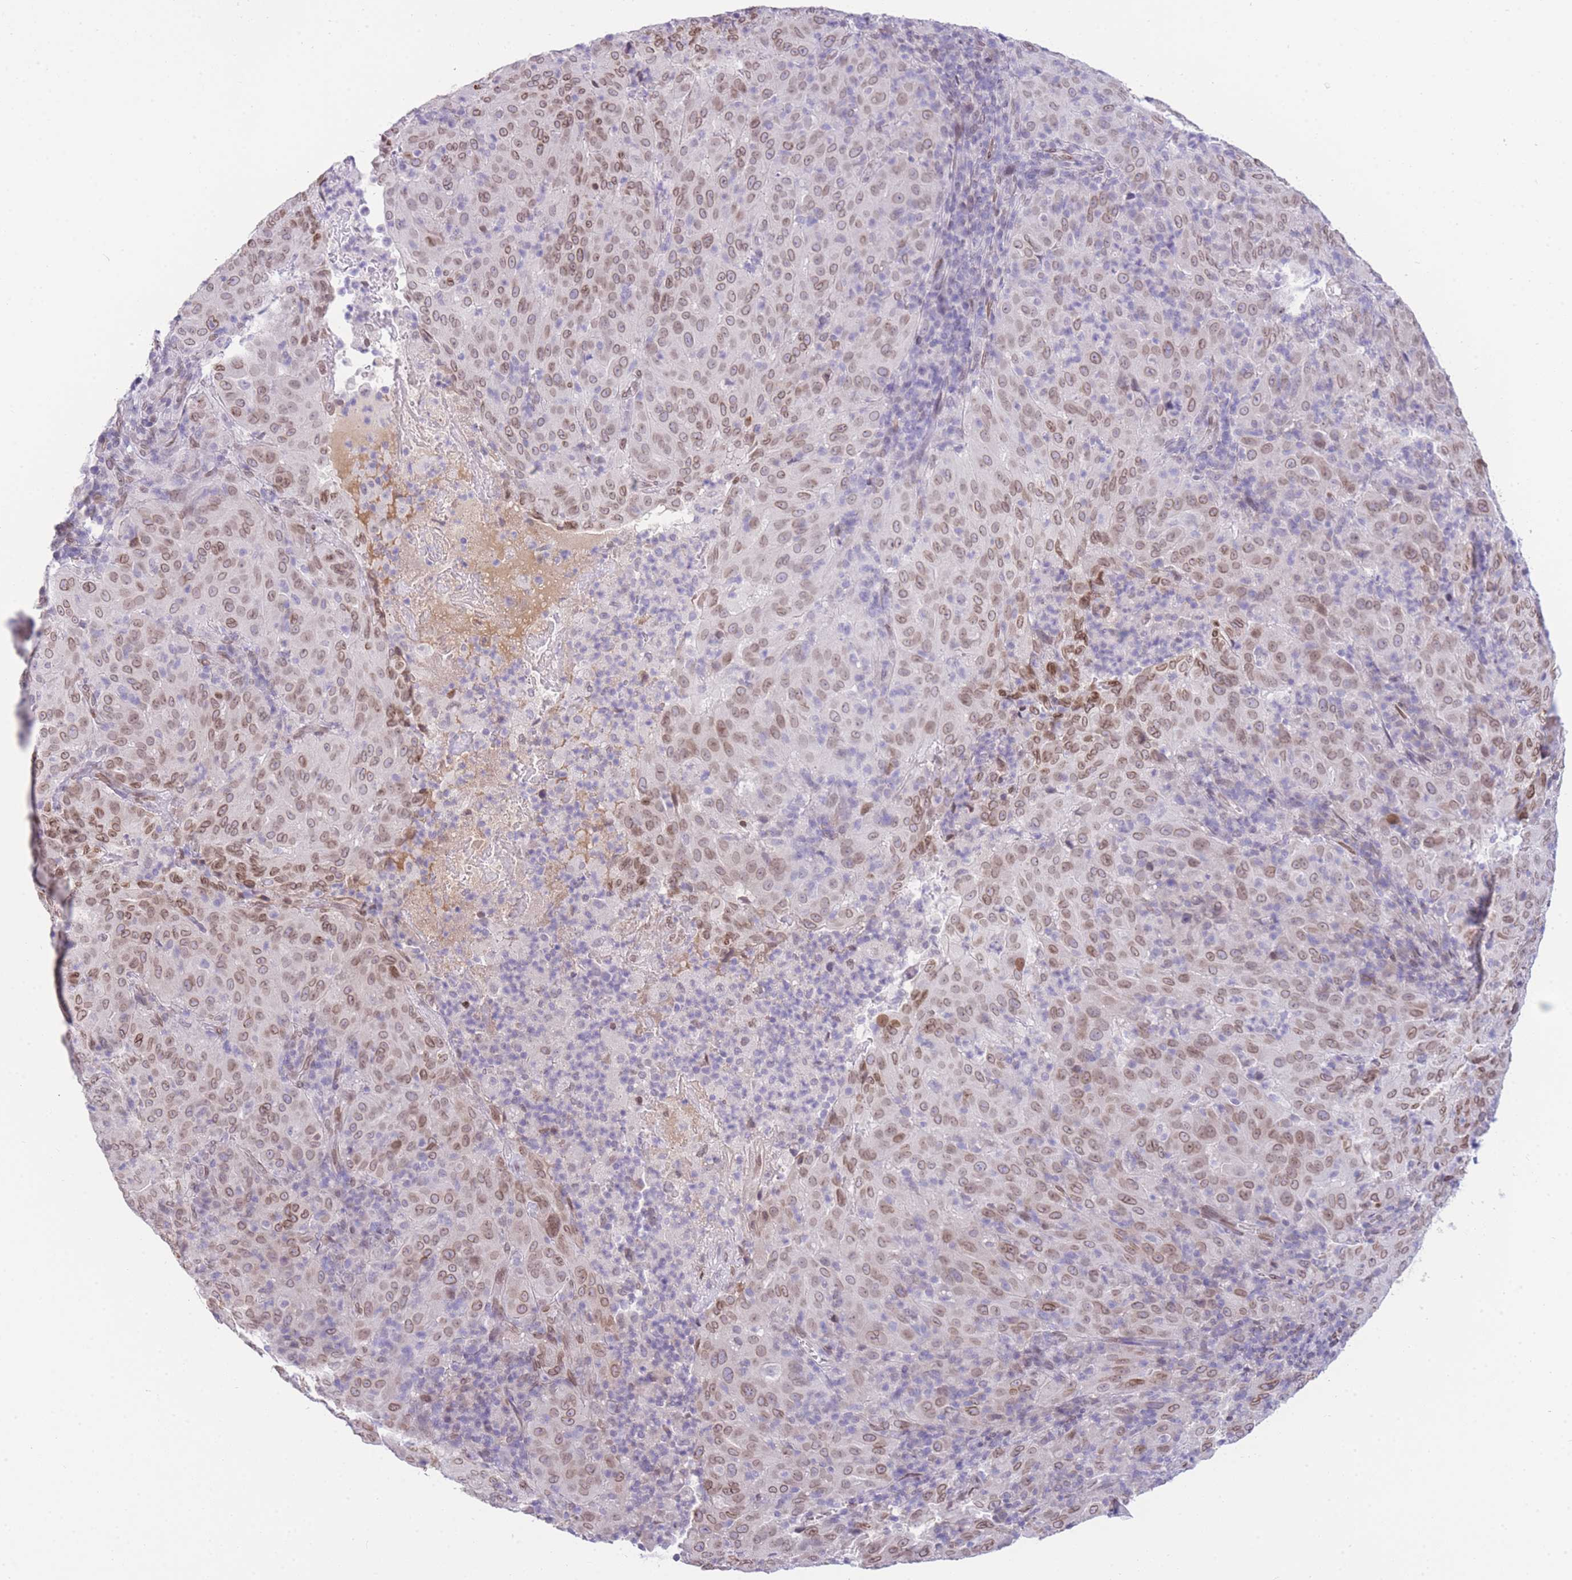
{"staining": {"intensity": "moderate", "quantity": ">75%", "location": "cytoplasmic/membranous,nuclear"}, "tissue": "pancreatic cancer", "cell_type": "Tumor cells", "image_type": "cancer", "snomed": [{"axis": "morphology", "description": "Adenocarcinoma, NOS"}, {"axis": "topography", "description": "Pancreas"}], "caption": "A high-resolution histopathology image shows IHC staining of pancreatic cancer, which exhibits moderate cytoplasmic/membranous and nuclear staining in about >75% of tumor cells. (DAB (3,3'-diaminobenzidine) IHC with brightfield microscopy, high magnification).", "gene": "OR10AD1", "patient": {"sex": "male", "age": 63}}